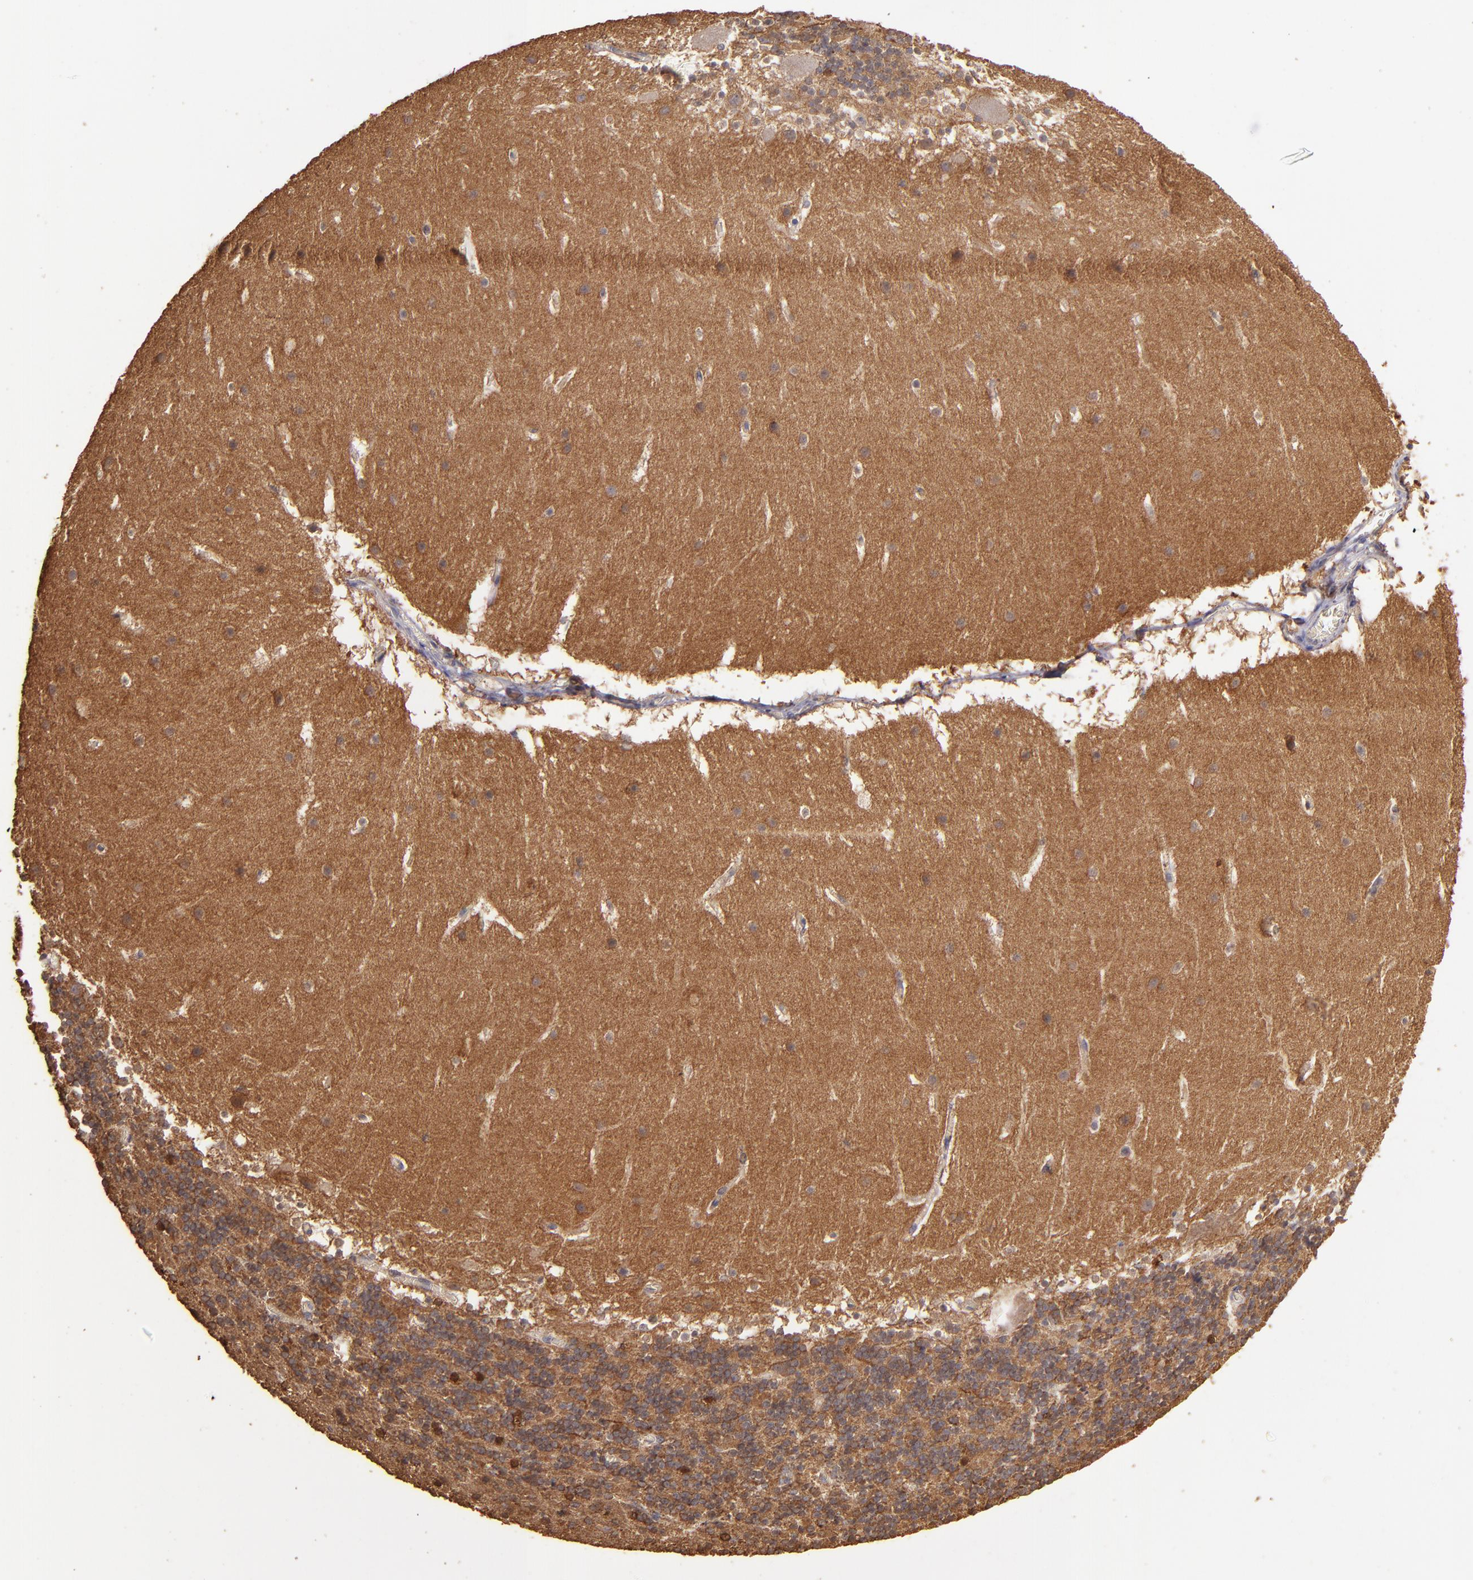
{"staining": {"intensity": "moderate", "quantity": "25%-75%", "location": "cytoplasmic/membranous"}, "tissue": "cerebellum", "cell_type": "Cells in granular layer", "image_type": "normal", "snomed": [{"axis": "morphology", "description": "Normal tissue, NOS"}, {"axis": "topography", "description": "Cerebellum"}], "caption": "The histopathology image demonstrates immunohistochemical staining of normal cerebellum. There is moderate cytoplasmic/membranous expression is identified in approximately 25%-75% of cells in granular layer. The staining was performed using DAB, with brown indicating positive protein expression. Nuclei are stained blue with hematoxylin.", "gene": "SRRD", "patient": {"sex": "male", "age": 45}}